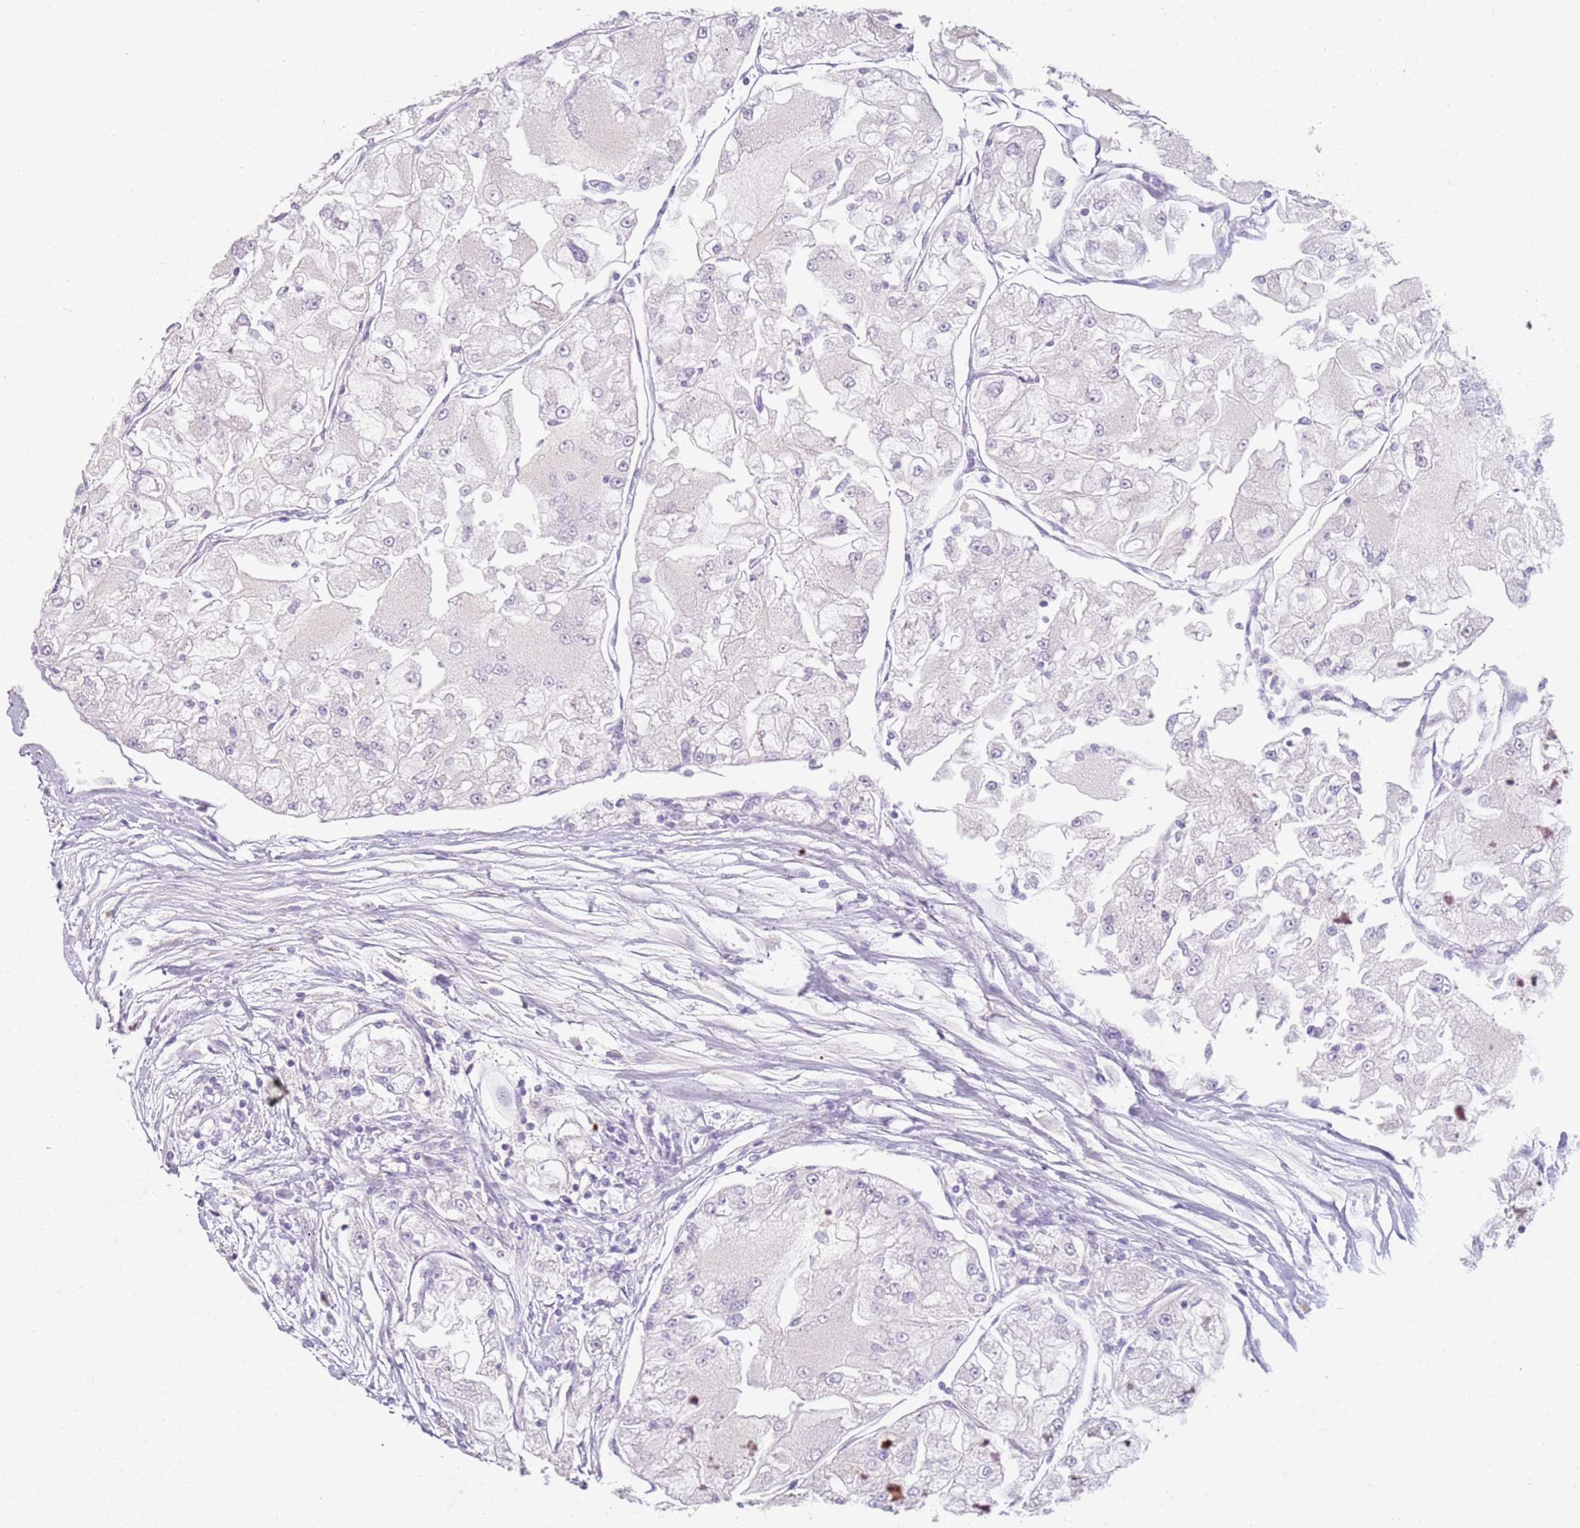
{"staining": {"intensity": "negative", "quantity": "none", "location": "none"}, "tissue": "renal cancer", "cell_type": "Tumor cells", "image_type": "cancer", "snomed": [{"axis": "morphology", "description": "Adenocarcinoma, NOS"}, {"axis": "topography", "description": "Kidney"}], "caption": "Immunohistochemistry (IHC) micrograph of neoplastic tissue: human renal adenocarcinoma stained with DAB (3,3'-diaminobenzidine) exhibits no significant protein expression in tumor cells. (DAB immunohistochemistry visualized using brightfield microscopy, high magnification).", "gene": "TMEM200C", "patient": {"sex": "female", "age": 72}}